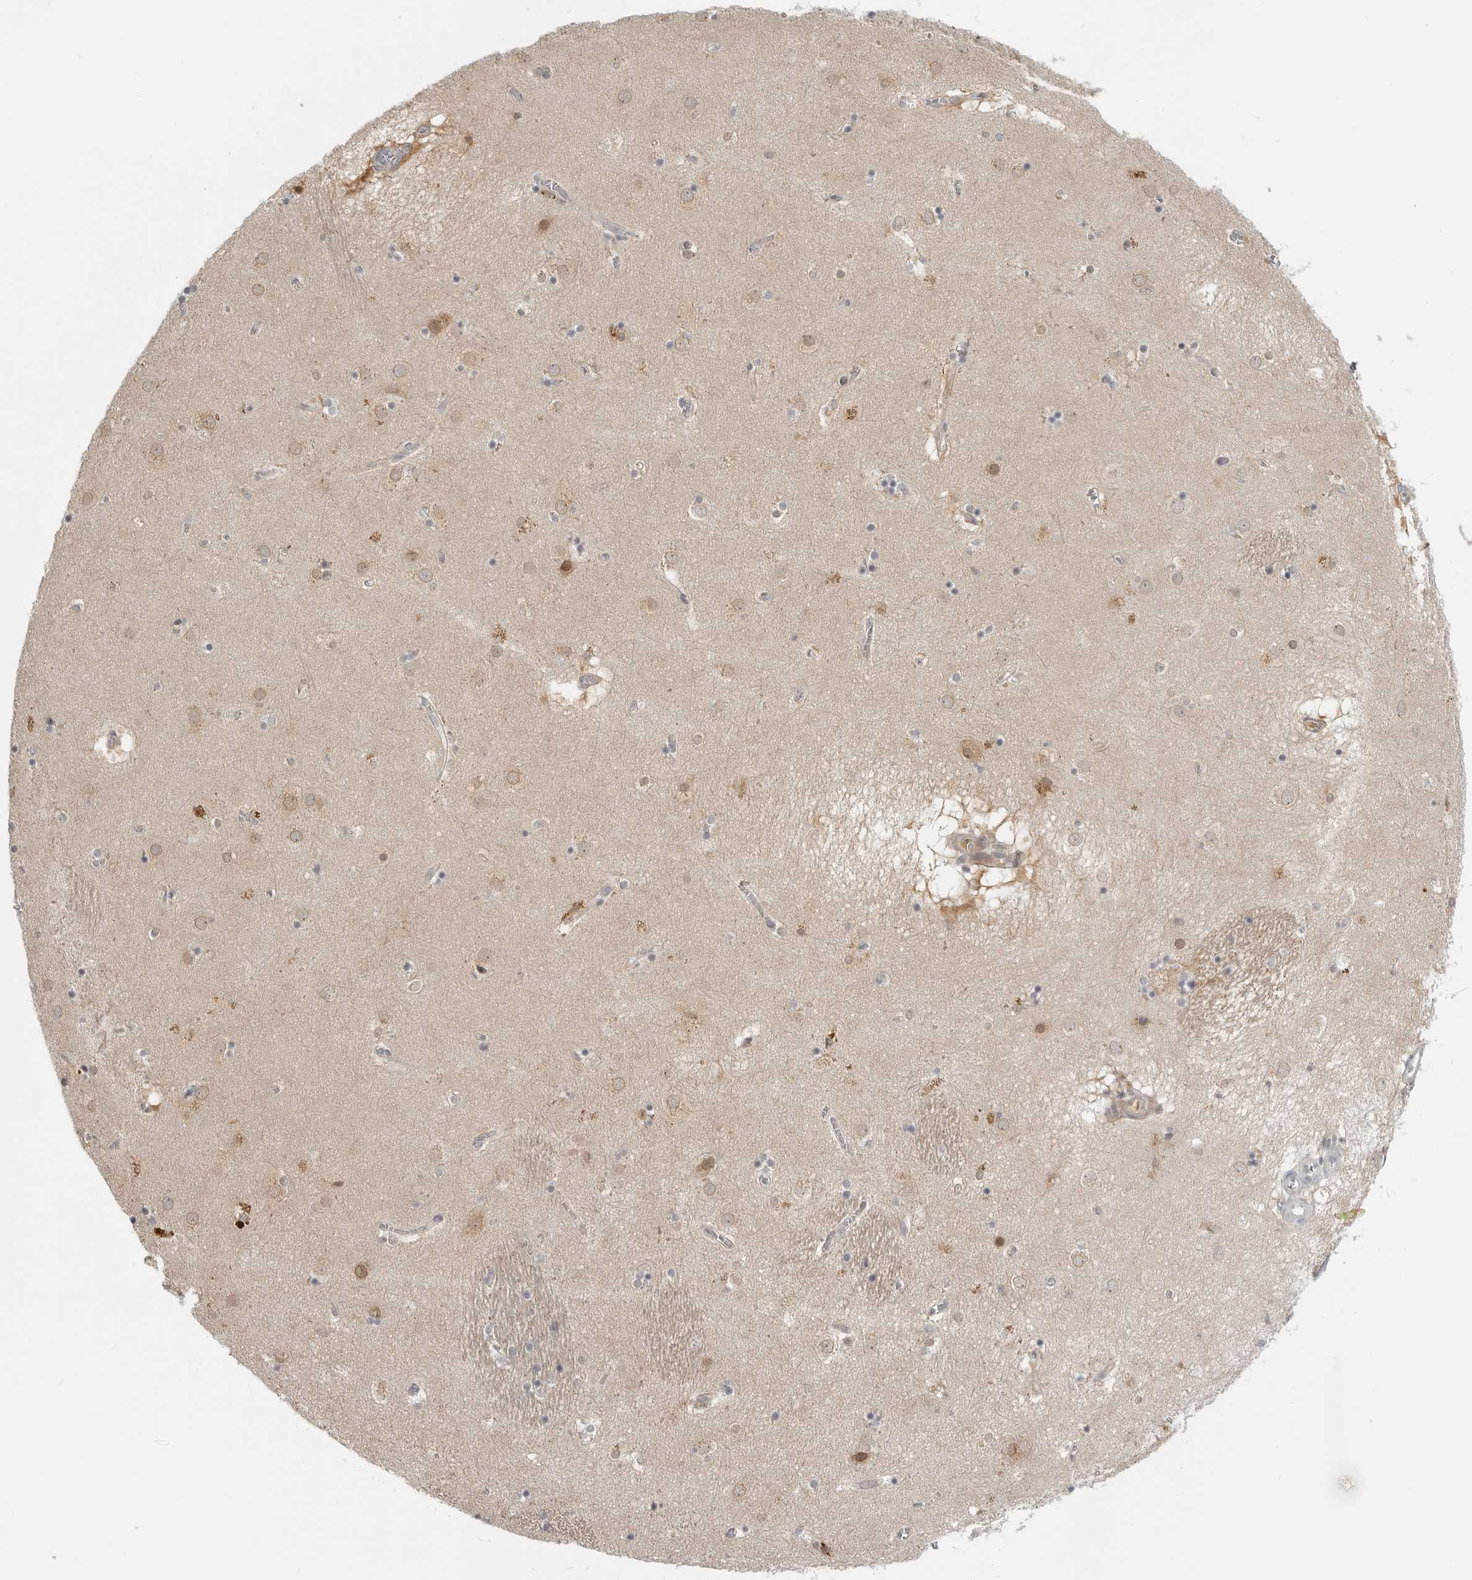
{"staining": {"intensity": "negative", "quantity": "none", "location": "none"}, "tissue": "caudate", "cell_type": "Glial cells", "image_type": "normal", "snomed": [{"axis": "morphology", "description": "Normal tissue, NOS"}, {"axis": "topography", "description": "Lateral ventricle wall"}], "caption": "High power microscopy image of an immunohistochemistry histopathology image of normal caudate, revealing no significant positivity in glial cells.", "gene": "CTIF", "patient": {"sex": "male", "age": 70}}